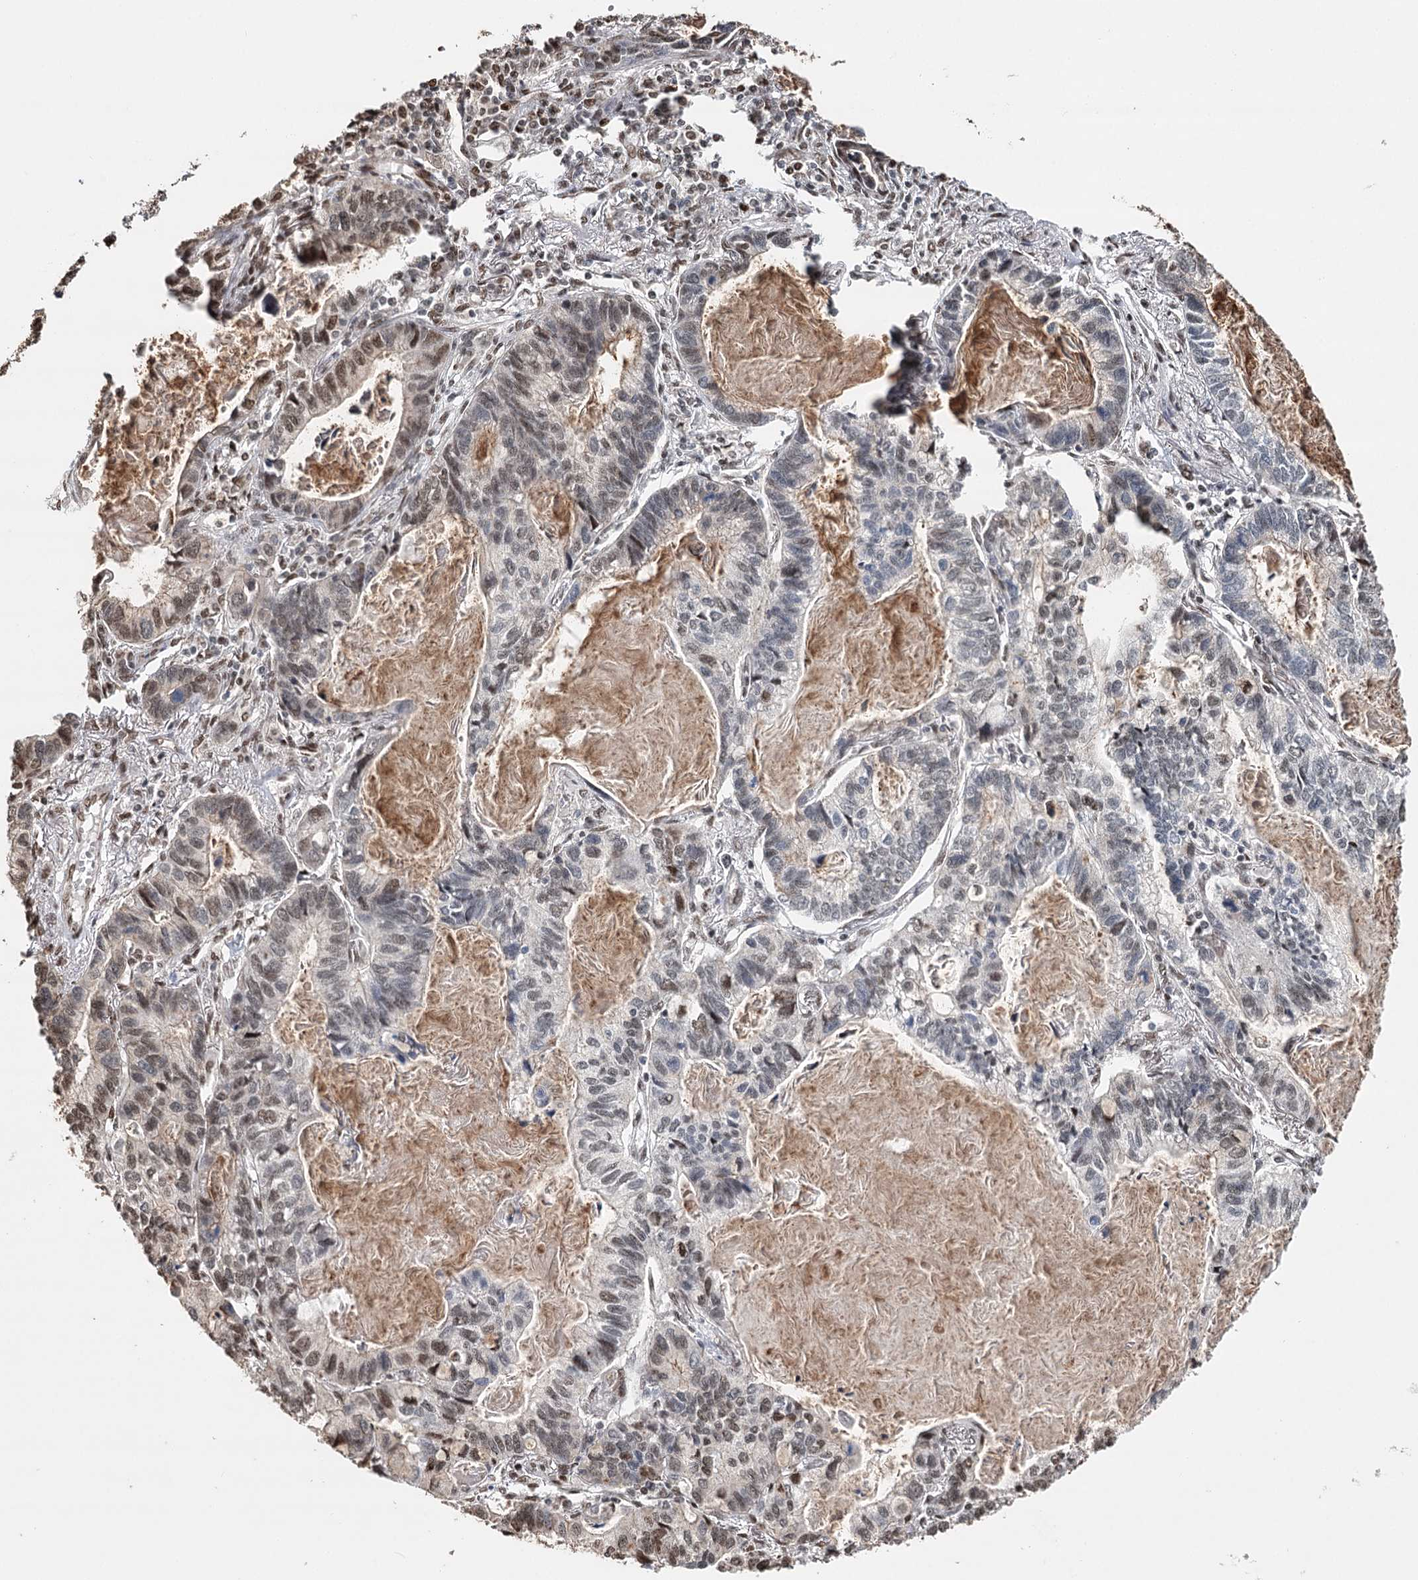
{"staining": {"intensity": "moderate", "quantity": "<25%", "location": "nuclear"}, "tissue": "lung cancer", "cell_type": "Tumor cells", "image_type": "cancer", "snomed": [{"axis": "morphology", "description": "Adenocarcinoma, NOS"}, {"axis": "topography", "description": "Lung"}], "caption": "Protein staining of lung cancer (adenocarcinoma) tissue exhibits moderate nuclear positivity in about <25% of tumor cells.", "gene": "RPS27A", "patient": {"sex": "male", "age": 67}}